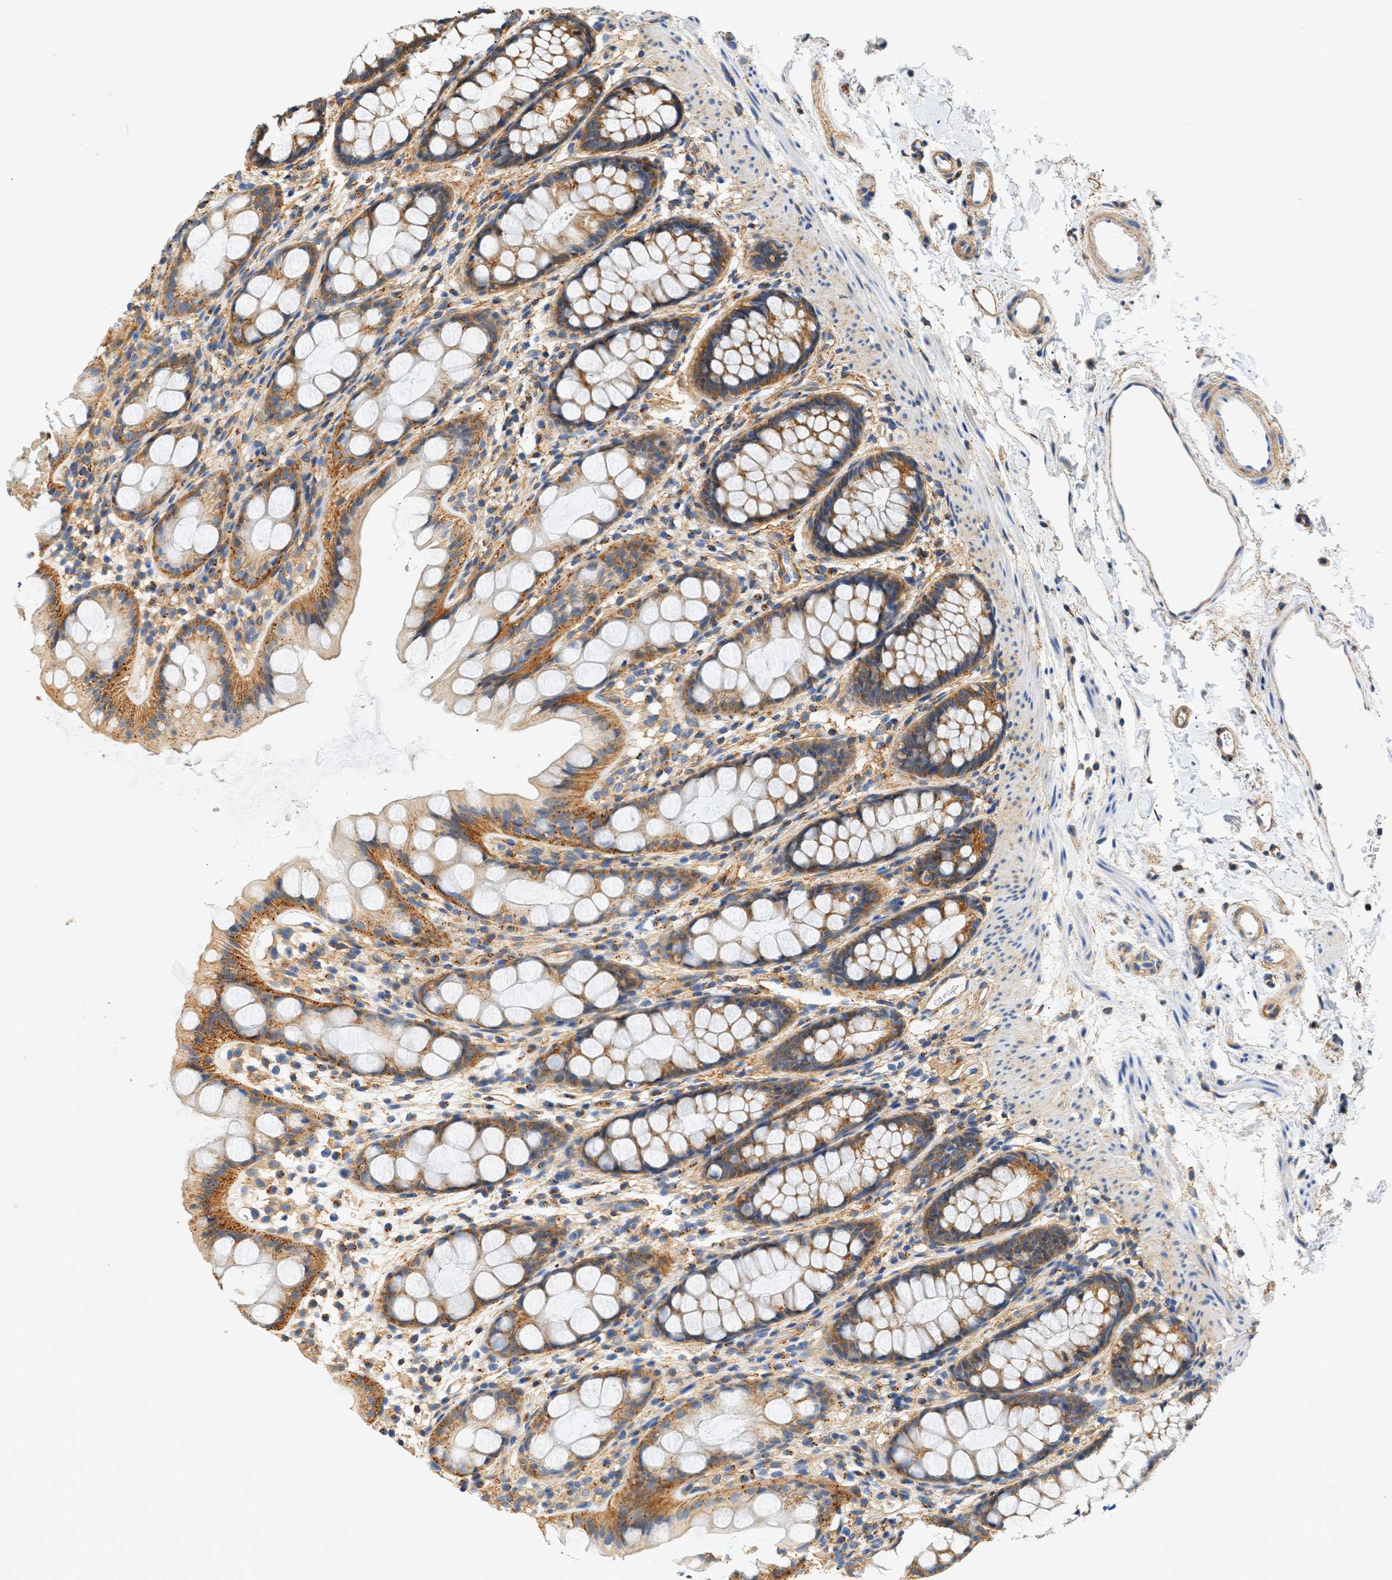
{"staining": {"intensity": "moderate", "quantity": ">75%", "location": "cytoplasmic/membranous"}, "tissue": "rectum", "cell_type": "Glandular cells", "image_type": "normal", "snomed": [{"axis": "morphology", "description": "Normal tissue, NOS"}, {"axis": "topography", "description": "Rectum"}], "caption": "Moderate cytoplasmic/membranous expression is appreciated in approximately >75% of glandular cells in unremarkable rectum.", "gene": "SEPTIN2", "patient": {"sex": "female", "age": 65}}